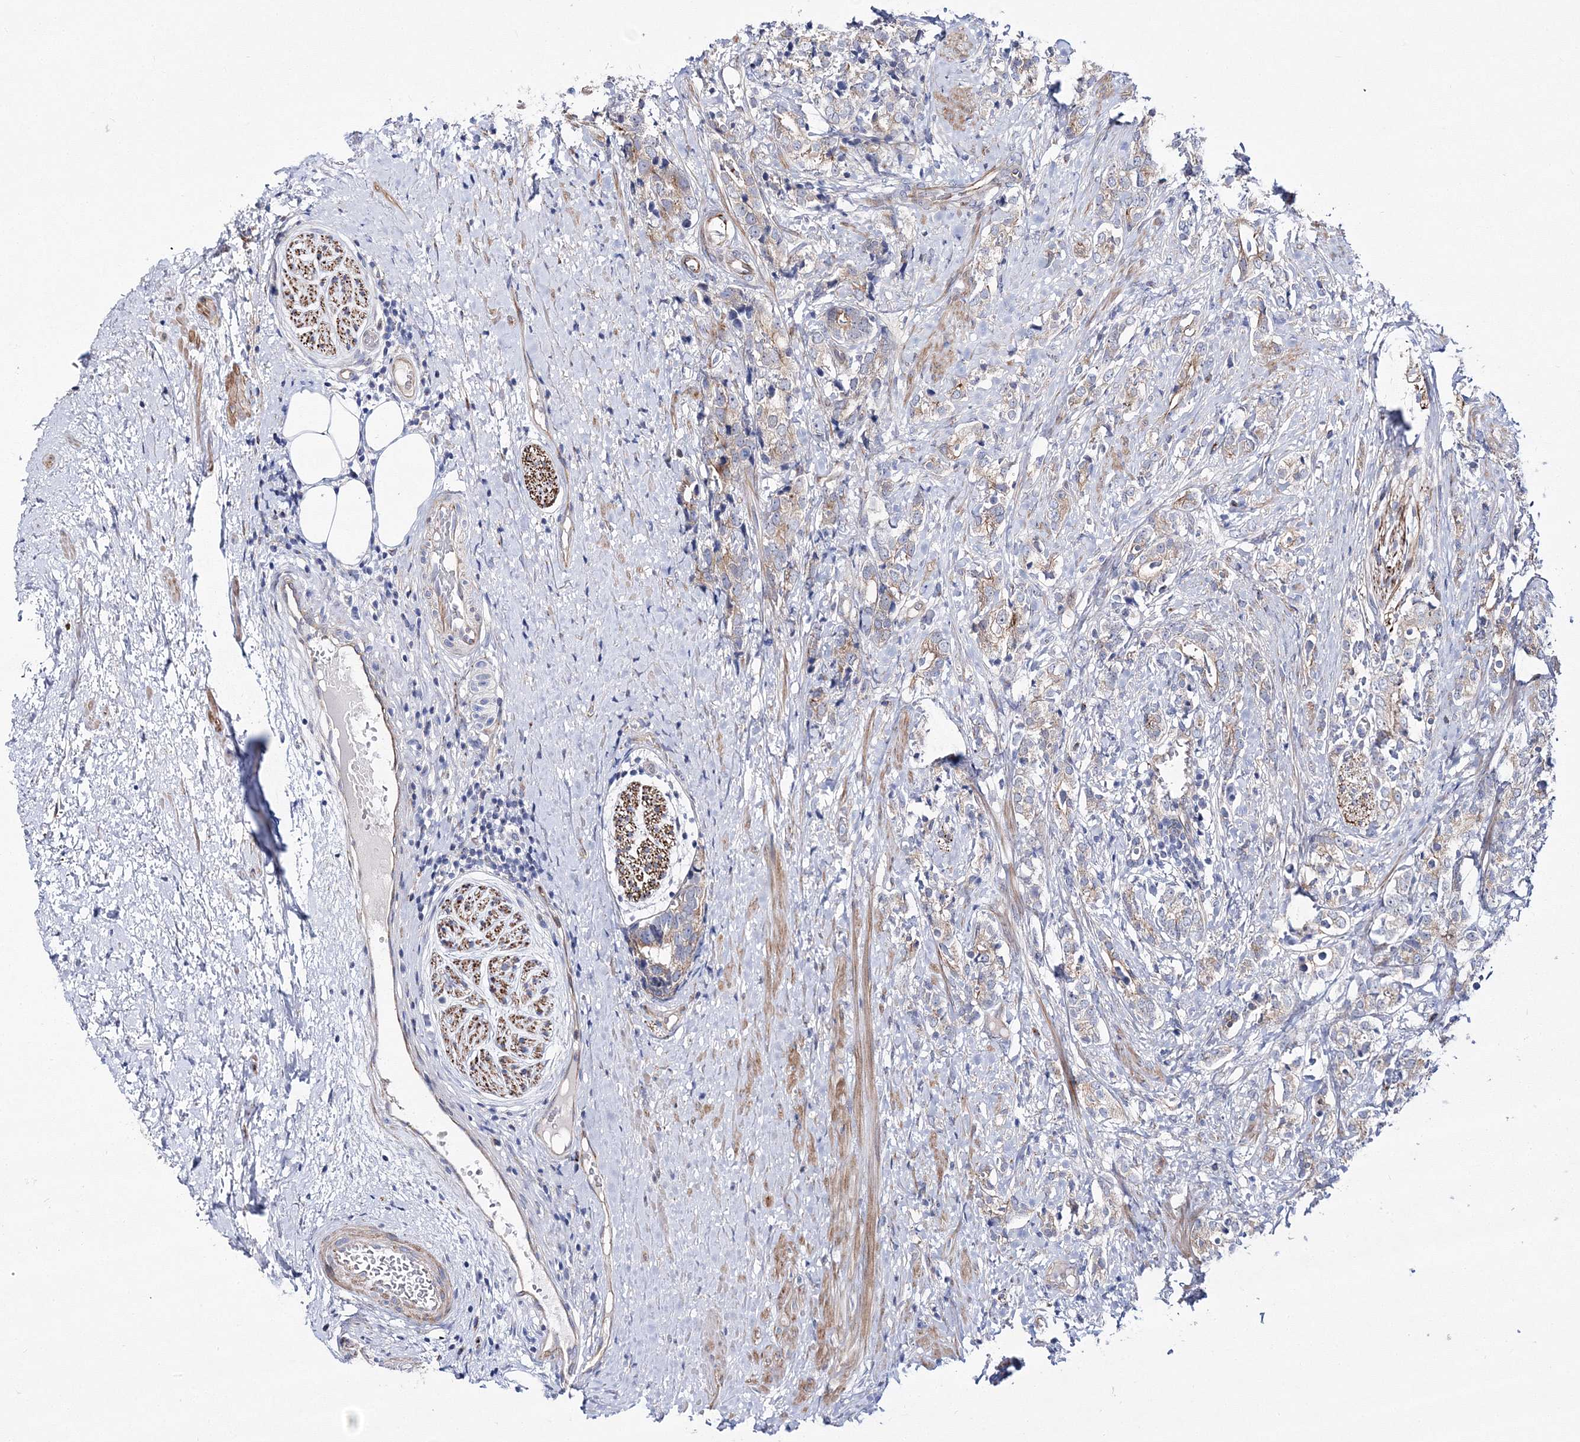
{"staining": {"intensity": "weak", "quantity": "25%-75%", "location": "cytoplasmic/membranous"}, "tissue": "prostate cancer", "cell_type": "Tumor cells", "image_type": "cancer", "snomed": [{"axis": "morphology", "description": "Adenocarcinoma, High grade"}, {"axis": "topography", "description": "Prostate"}], "caption": "A low amount of weak cytoplasmic/membranous positivity is present in approximately 25%-75% of tumor cells in prostate cancer tissue.", "gene": "ARHGAP32", "patient": {"sex": "male", "age": 69}}